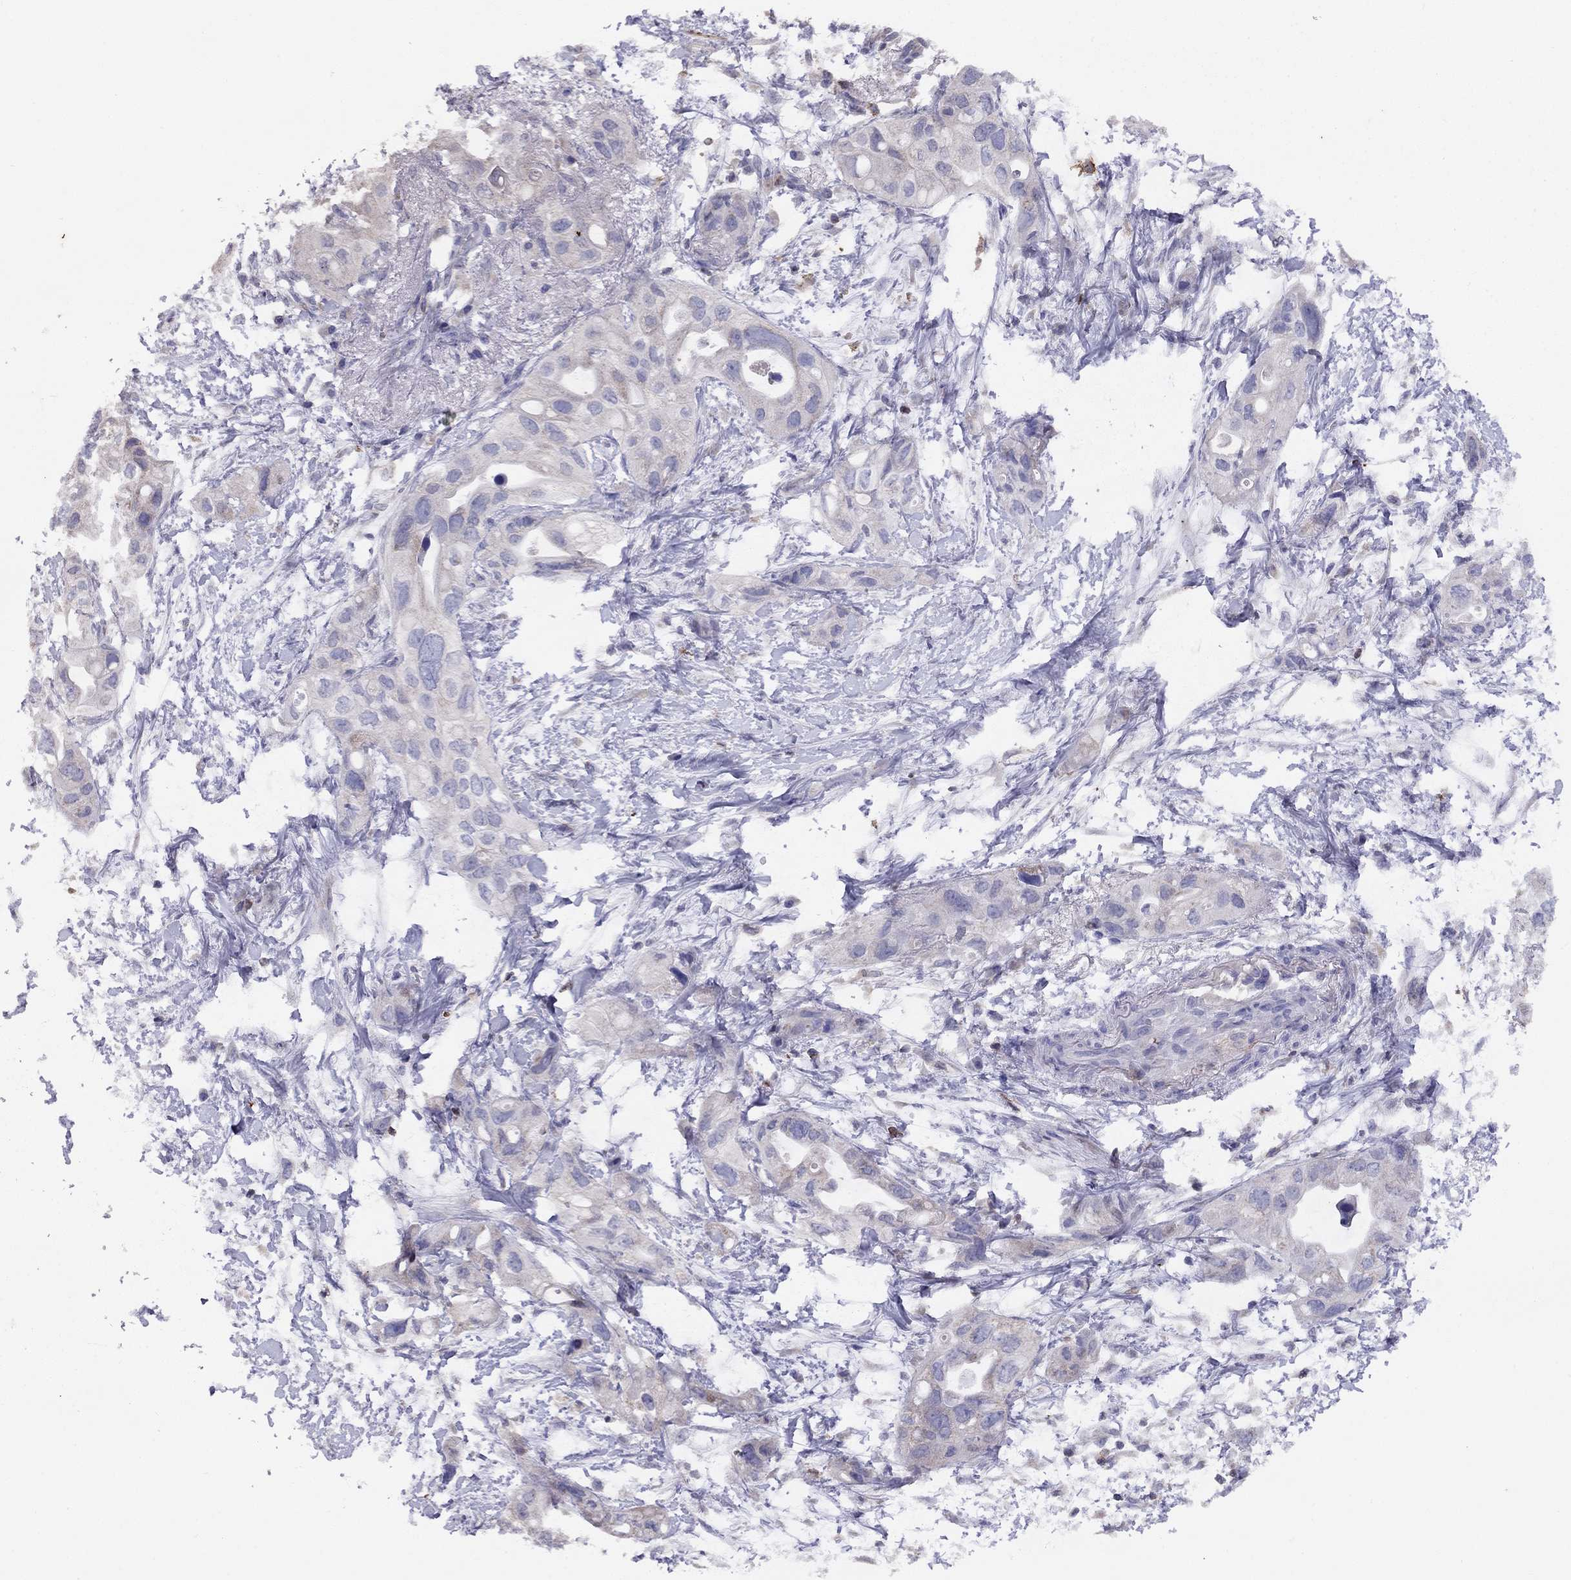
{"staining": {"intensity": "negative", "quantity": "none", "location": "none"}, "tissue": "pancreatic cancer", "cell_type": "Tumor cells", "image_type": "cancer", "snomed": [{"axis": "morphology", "description": "Adenocarcinoma, NOS"}, {"axis": "topography", "description": "Pancreas"}], "caption": "An image of pancreatic adenocarcinoma stained for a protein reveals no brown staining in tumor cells.", "gene": "CITED1", "patient": {"sex": "female", "age": 72}}